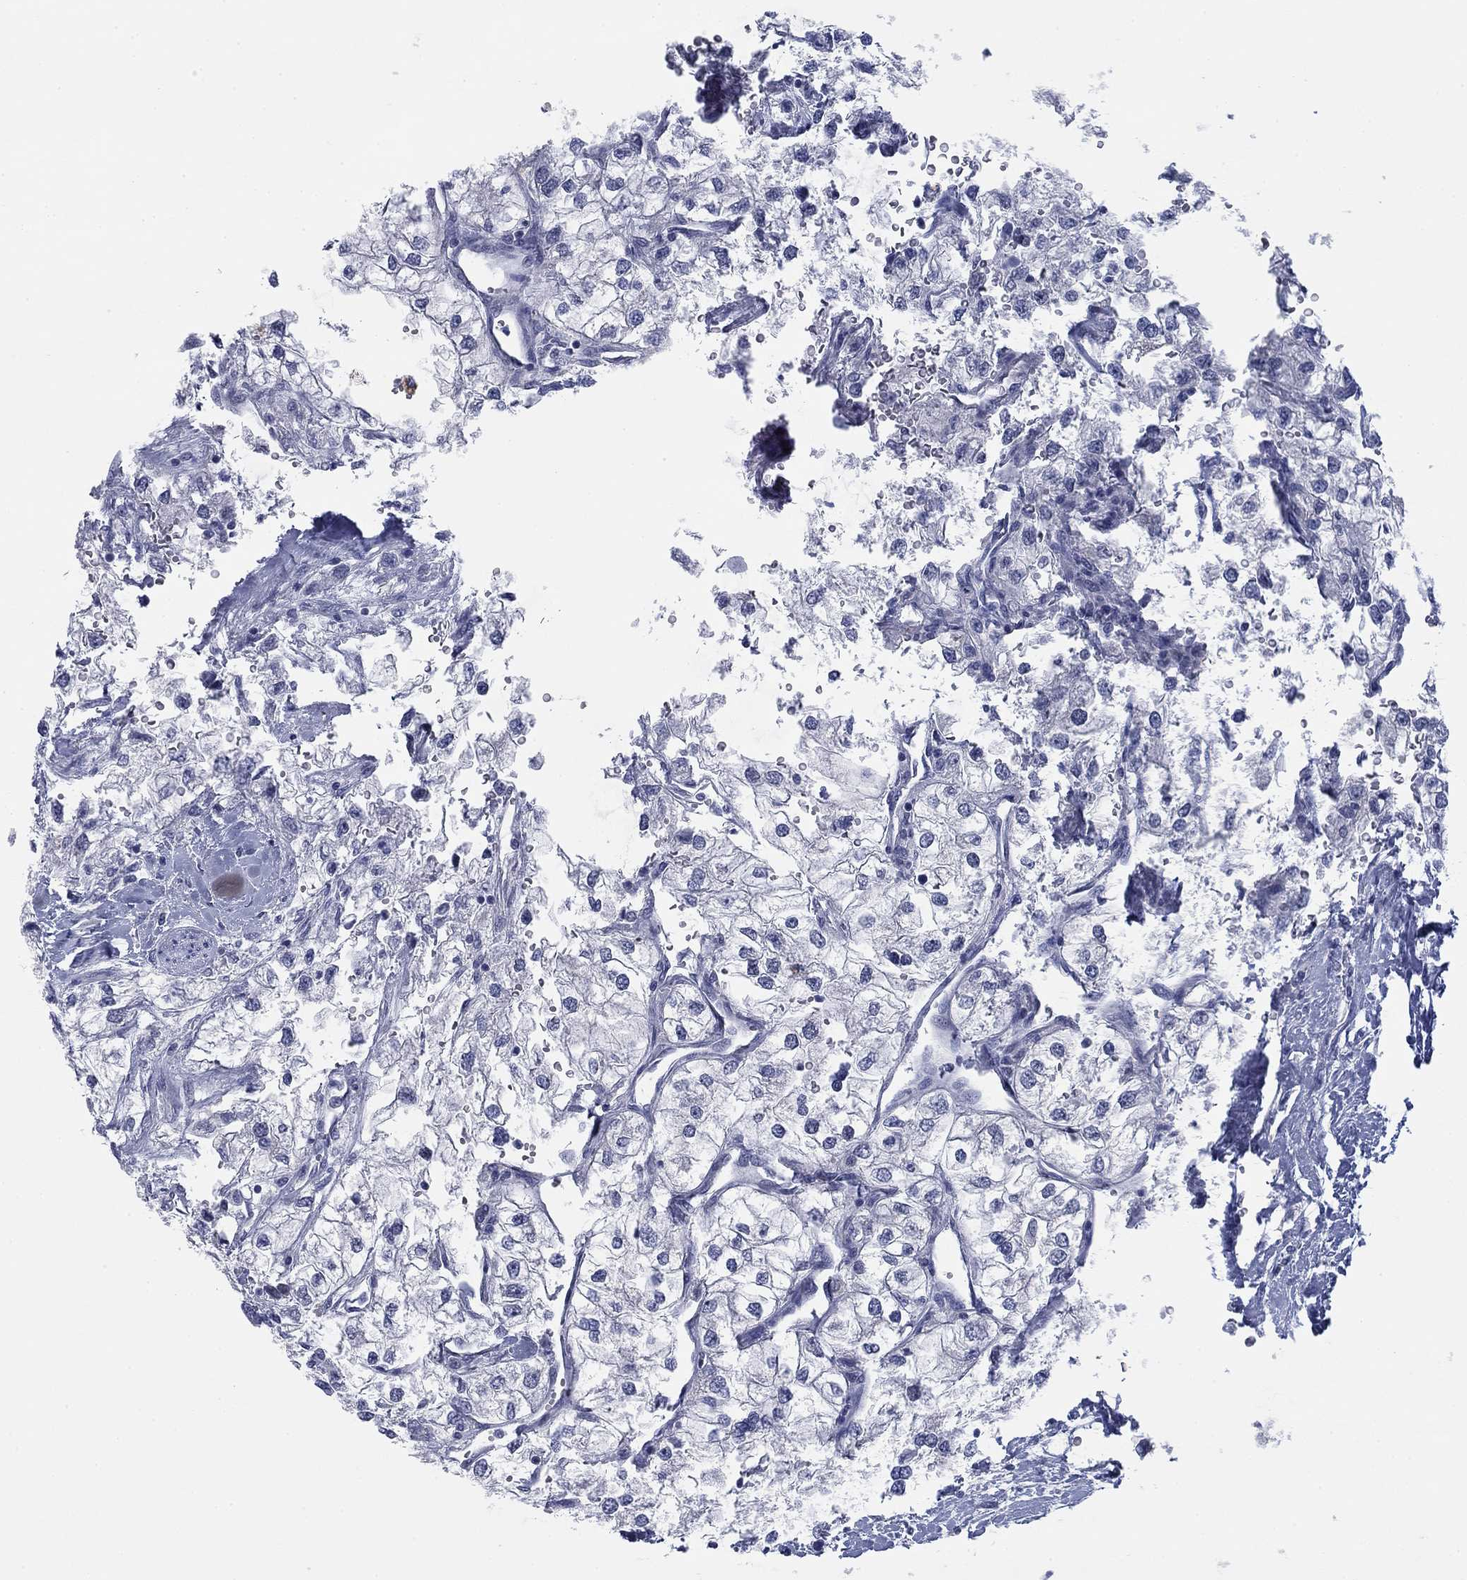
{"staining": {"intensity": "negative", "quantity": "none", "location": "none"}, "tissue": "renal cancer", "cell_type": "Tumor cells", "image_type": "cancer", "snomed": [{"axis": "morphology", "description": "Adenocarcinoma, NOS"}, {"axis": "topography", "description": "Kidney"}], "caption": "High power microscopy micrograph of an immunohistochemistry (IHC) image of renal adenocarcinoma, revealing no significant staining in tumor cells.", "gene": "DNAL1", "patient": {"sex": "male", "age": 59}}